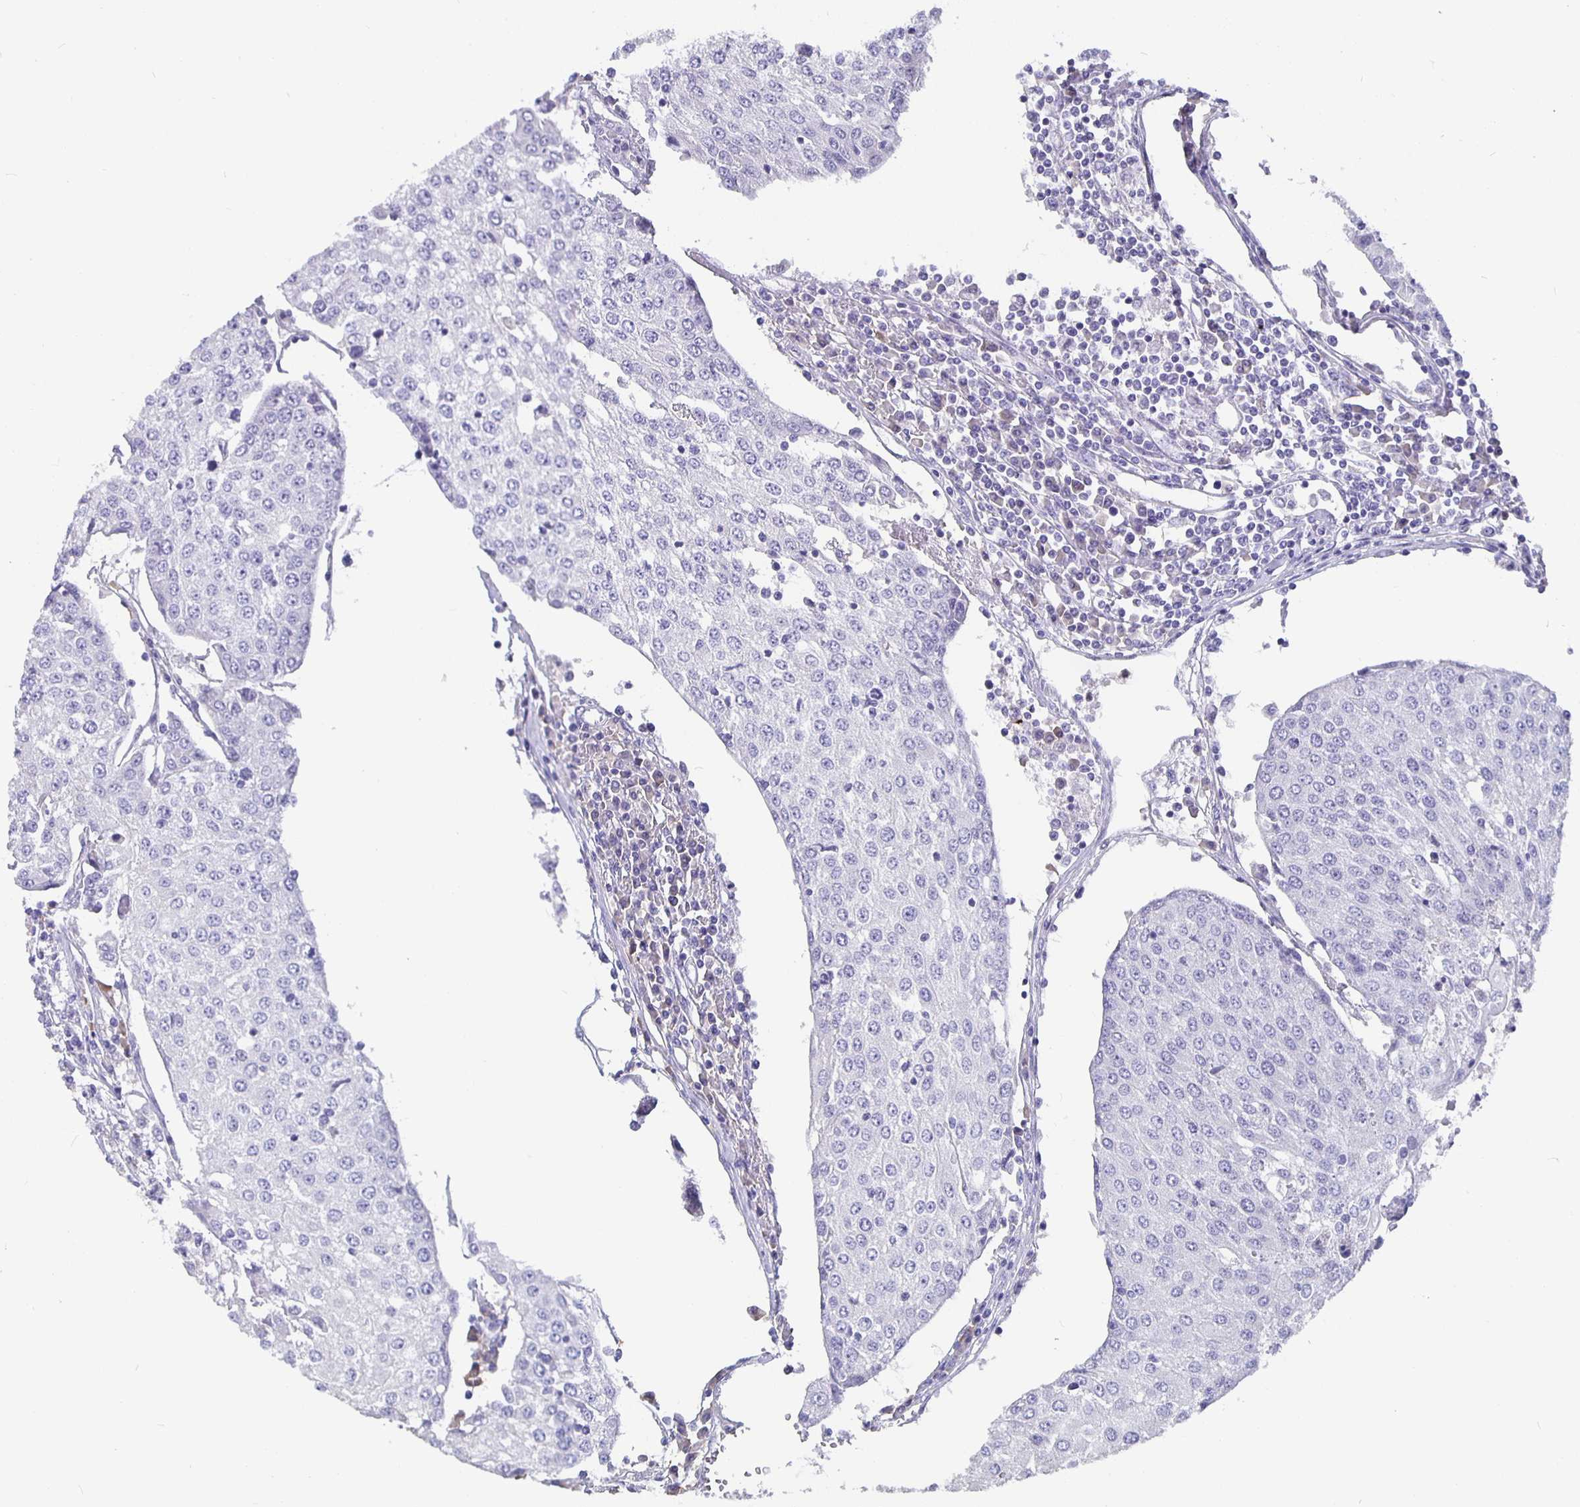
{"staining": {"intensity": "negative", "quantity": "none", "location": "none"}, "tissue": "urothelial cancer", "cell_type": "Tumor cells", "image_type": "cancer", "snomed": [{"axis": "morphology", "description": "Urothelial carcinoma, High grade"}, {"axis": "topography", "description": "Urinary bladder"}], "caption": "An image of urothelial cancer stained for a protein reveals no brown staining in tumor cells. Brightfield microscopy of immunohistochemistry (IHC) stained with DAB (brown) and hematoxylin (blue), captured at high magnification.", "gene": "GPX4", "patient": {"sex": "female", "age": 85}}